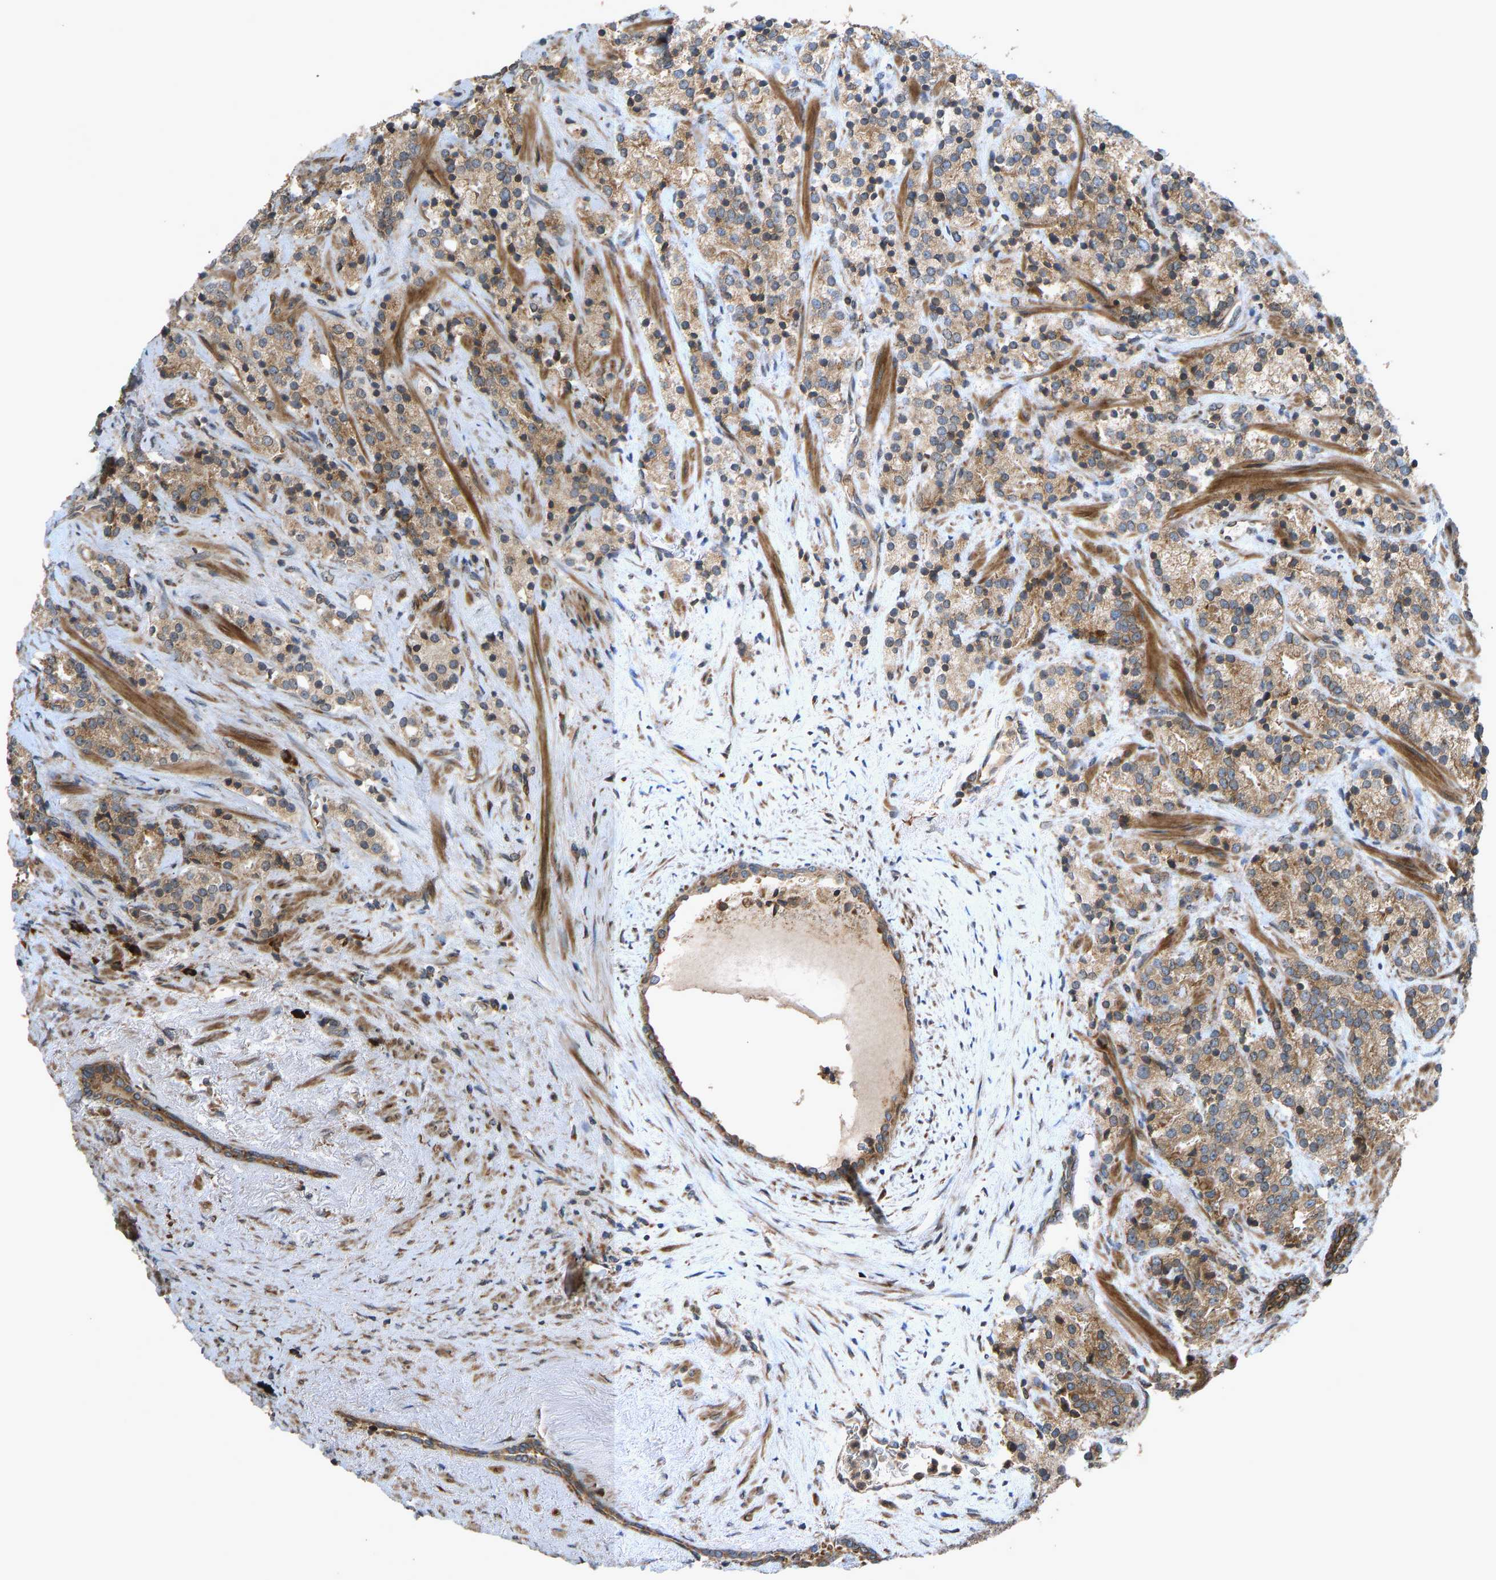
{"staining": {"intensity": "moderate", "quantity": ">75%", "location": "cytoplasmic/membranous"}, "tissue": "prostate cancer", "cell_type": "Tumor cells", "image_type": "cancer", "snomed": [{"axis": "morphology", "description": "Adenocarcinoma, High grade"}, {"axis": "topography", "description": "Prostate"}], "caption": "Immunohistochemical staining of human prostate cancer displays moderate cytoplasmic/membranous protein expression in about >75% of tumor cells.", "gene": "RPN2", "patient": {"sex": "male", "age": 71}}